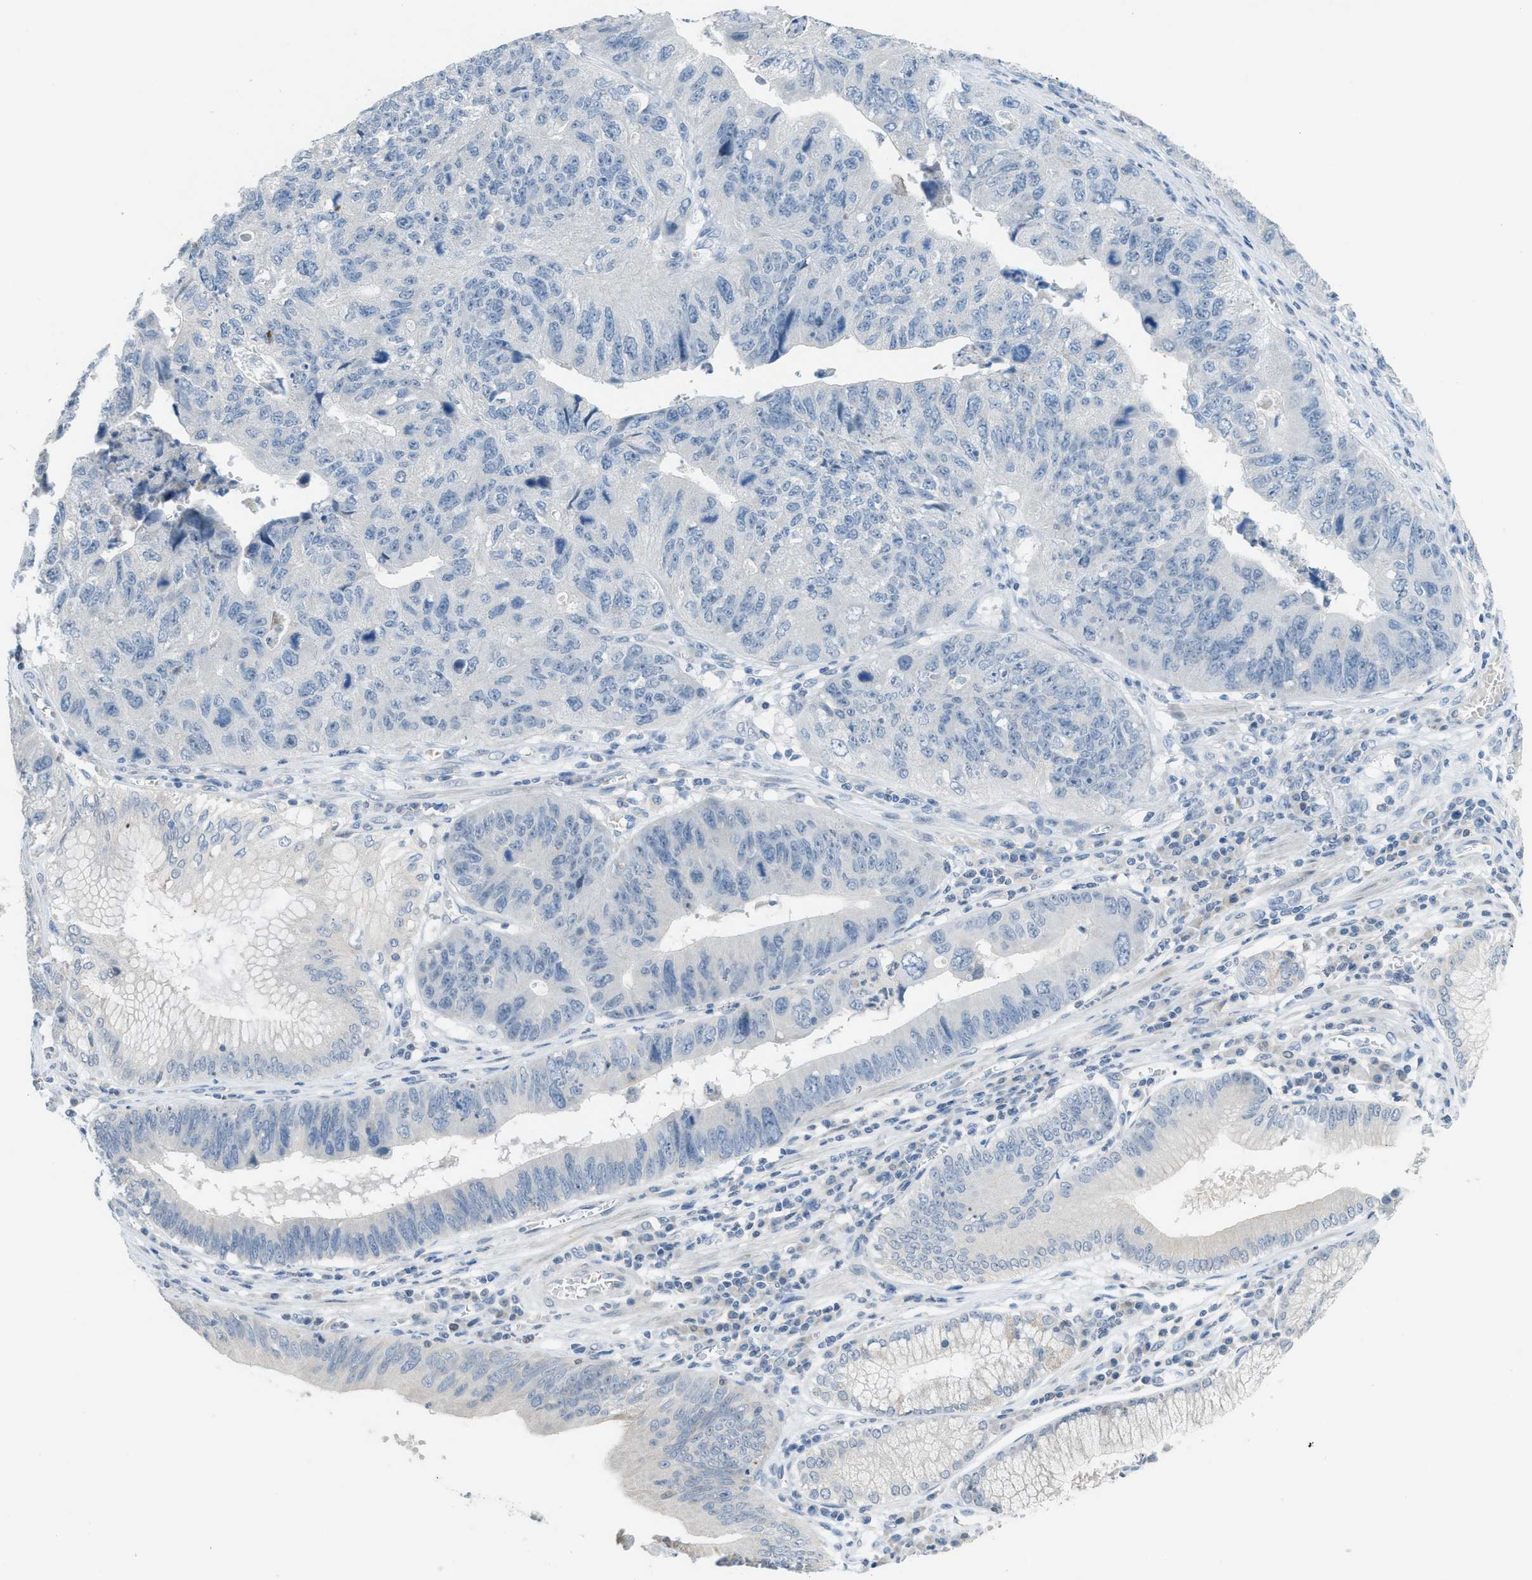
{"staining": {"intensity": "negative", "quantity": "none", "location": "none"}, "tissue": "stomach cancer", "cell_type": "Tumor cells", "image_type": "cancer", "snomed": [{"axis": "morphology", "description": "Adenocarcinoma, NOS"}, {"axis": "topography", "description": "Stomach"}], "caption": "This is an immunohistochemistry image of stomach cancer. There is no staining in tumor cells.", "gene": "TXNDC2", "patient": {"sex": "male", "age": 59}}